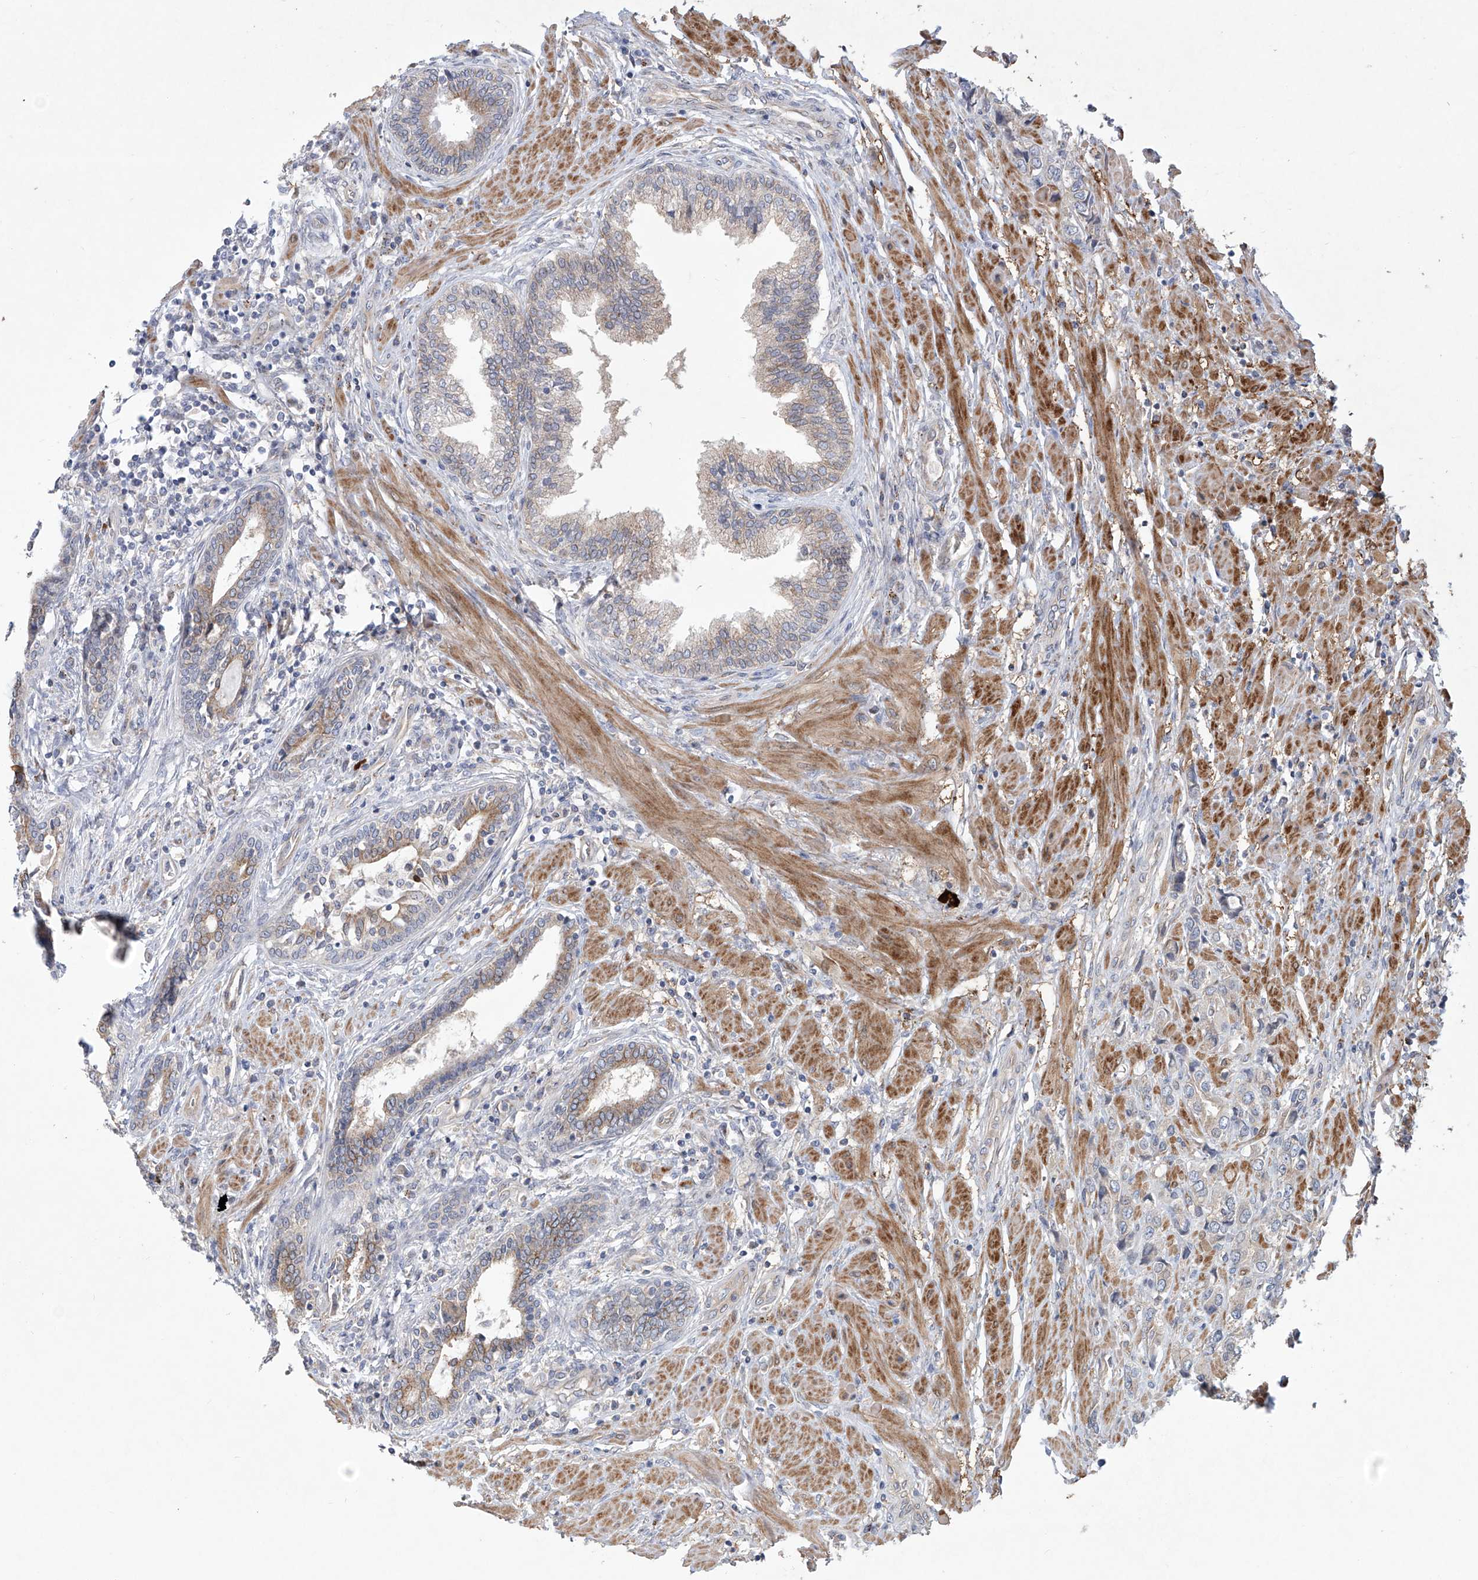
{"staining": {"intensity": "weak", "quantity": "<25%", "location": "cytoplasmic/membranous"}, "tissue": "prostate cancer", "cell_type": "Tumor cells", "image_type": "cancer", "snomed": [{"axis": "morphology", "description": "Adenocarcinoma, High grade"}, {"axis": "topography", "description": "Prostate"}], "caption": "Prostate cancer (adenocarcinoma (high-grade)) was stained to show a protein in brown. There is no significant positivity in tumor cells.", "gene": "KLC4", "patient": {"sex": "male", "age": 61}}